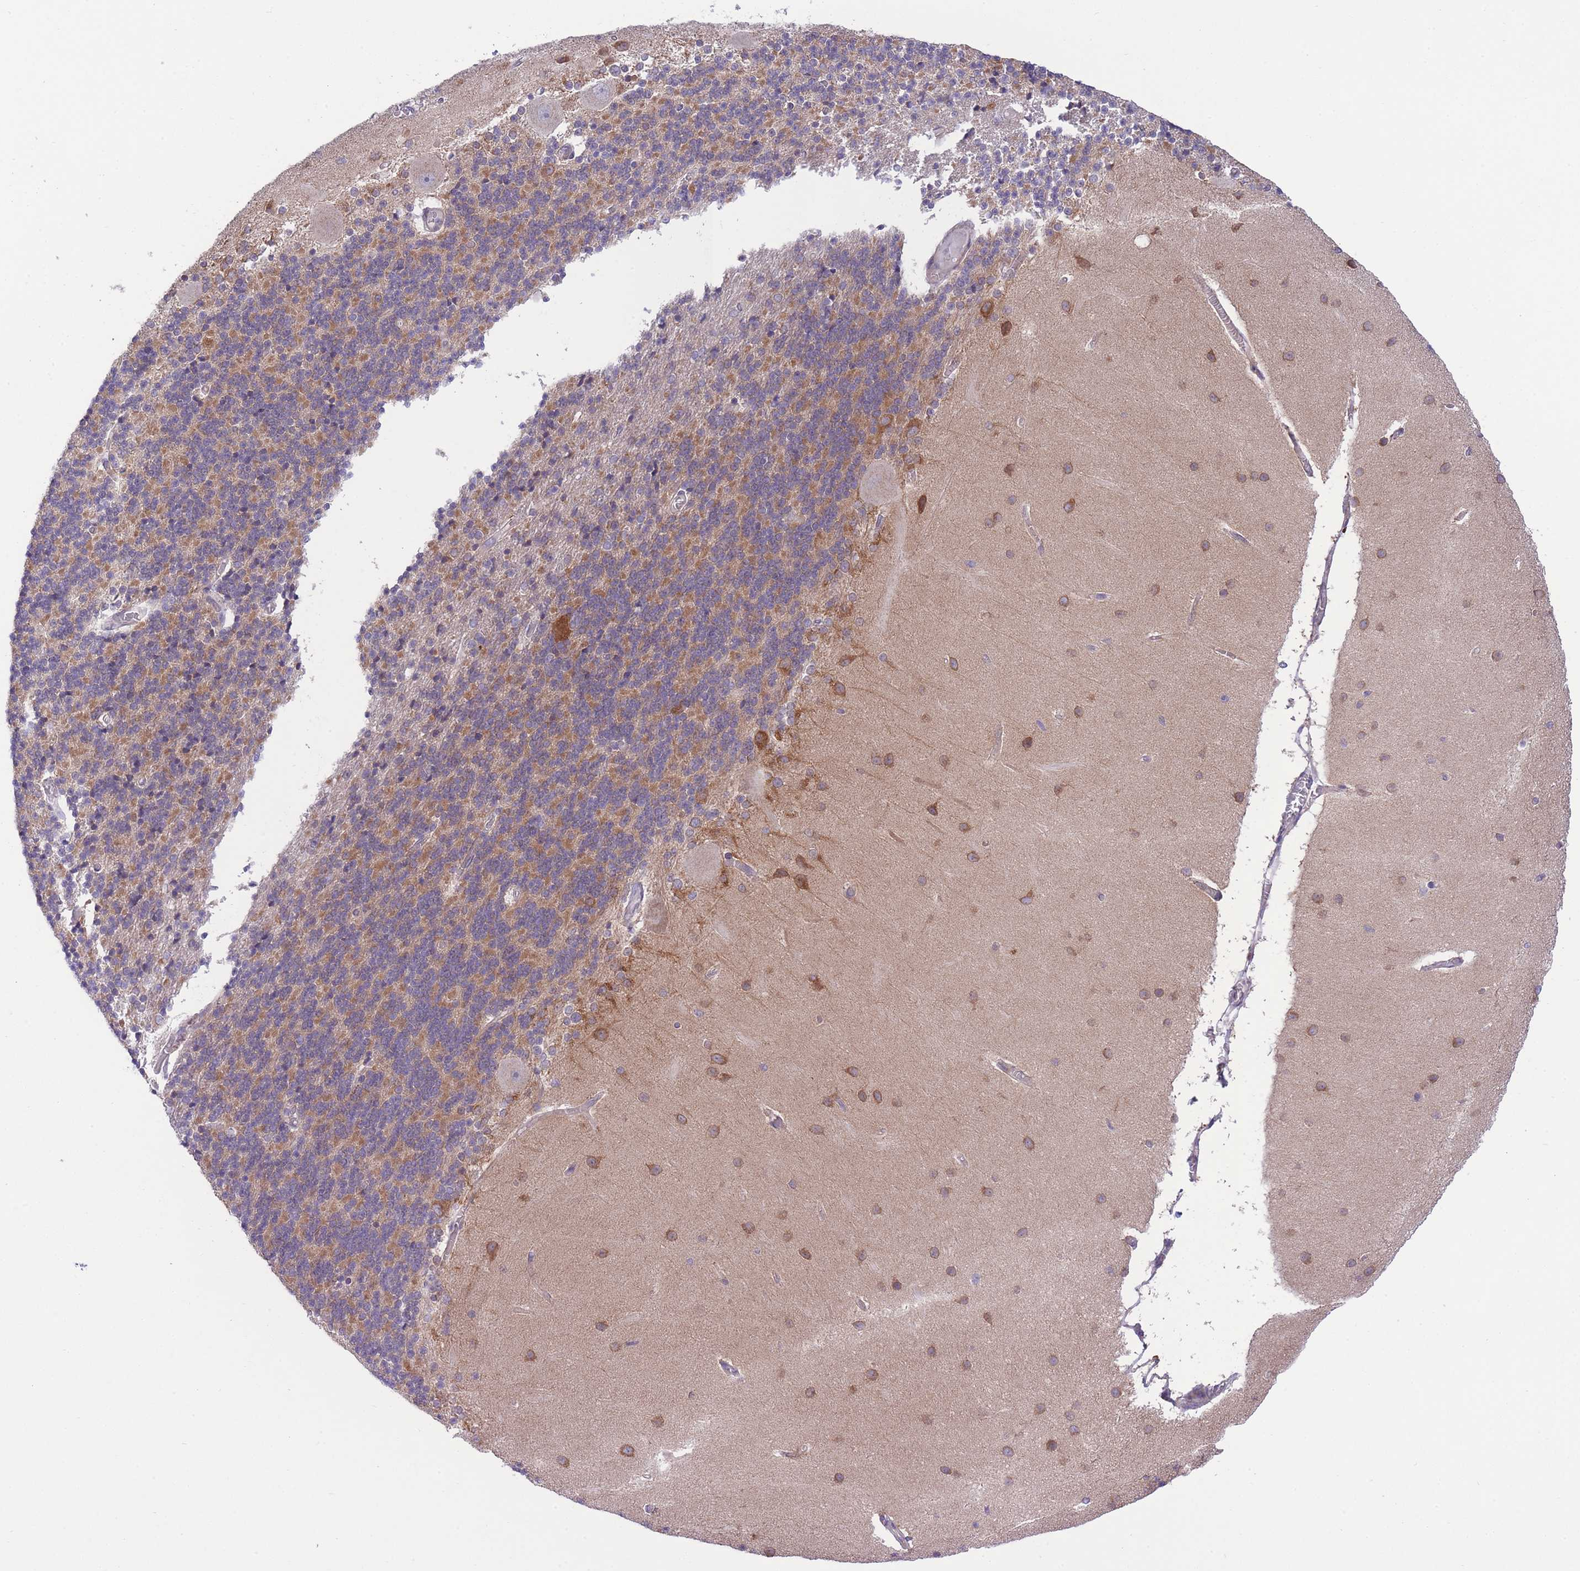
{"staining": {"intensity": "moderate", "quantity": "<25%", "location": "cytoplasmic/membranous"}, "tissue": "cerebellum", "cell_type": "Cells in granular layer", "image_type": "normal", "snomed": [{"axis": "morphology", "description": "Normal tissue, NOS"}, {"axis": "topography", "description": "Cerebellum"}], "caption": "A low amount of moderate cytoplasmic/membranous expression is seen in about <25% of cells in granular layer in normal cerebellum. The protein is stained brown, and the nuclei are stained in blue (DAB IHC with brightfield microscopy, high magnification).", "gene": "WWOX", "patient": {"sex": "female", "age": 54}}